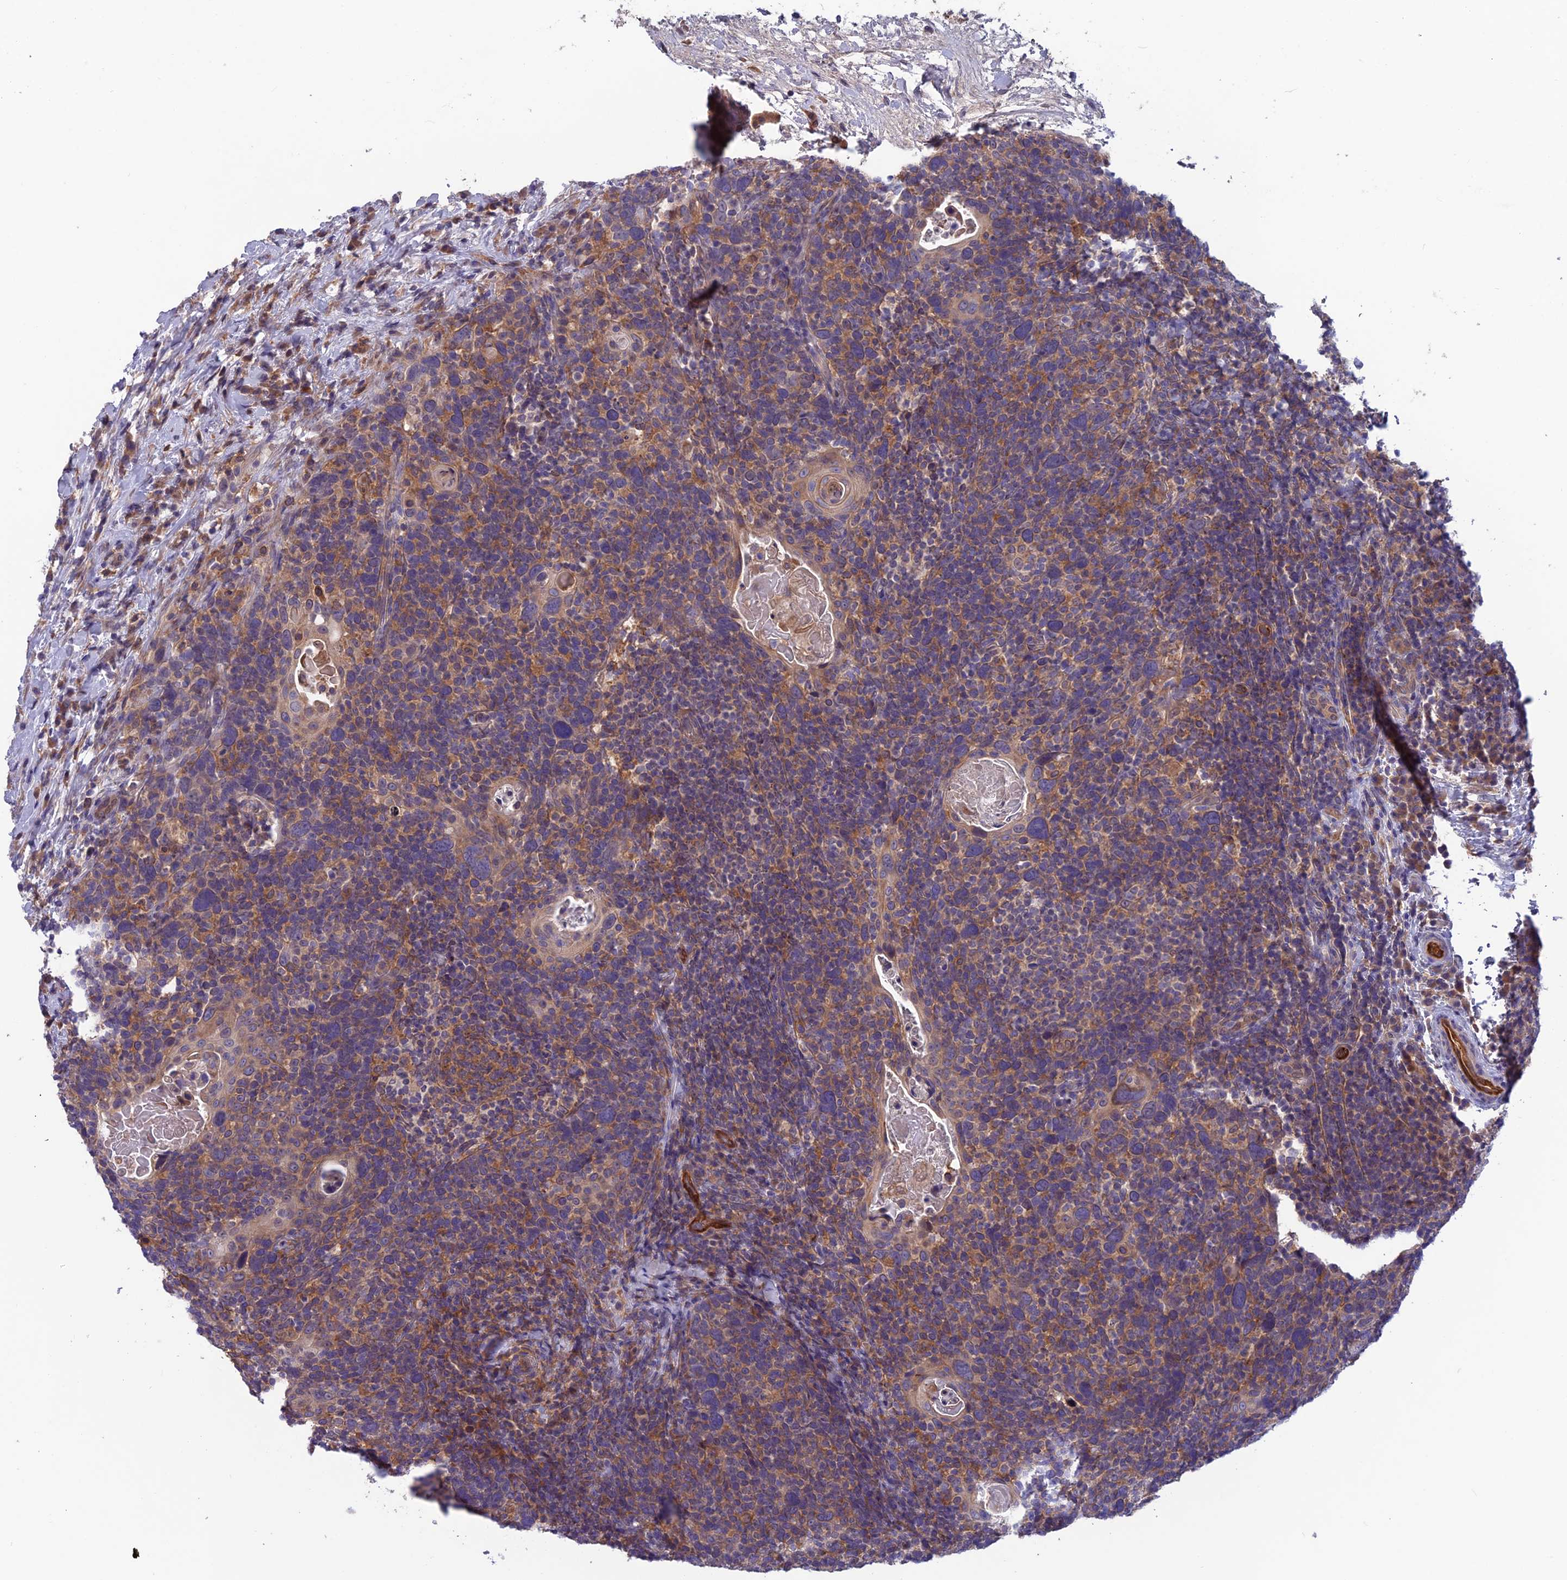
{"staining": {"intensity": "moderate", "quantity": ">75%", "location": "cytoplasmic/membranous"}, "tissue": "head and neck cancer", "cell_type": "Tumor cells", "image_type": "cancer", "snomed": [{"axis": "morphology", "description": "Squamous cell carcinoma, NOS"}, {"axis": "morphology", "description": "Squamous cell carcinoma, metastatic, NOS"}, {"axis": "topography", "description": "Lymph node"}, {"axis": "topography", "description": "Head-Neck"}], "caption": "Immunohistochemical staining of human metastatic squamous cell carcinoma (head and neck) exhibits medium levels of moderate cytoplasmic/membranous protein staining in about >75% of tumor cells. (DAB IHC with brightfield microscopy, high magnification).", "gene": "MAST2", "patient": {"sex": "male", "age": 62}}